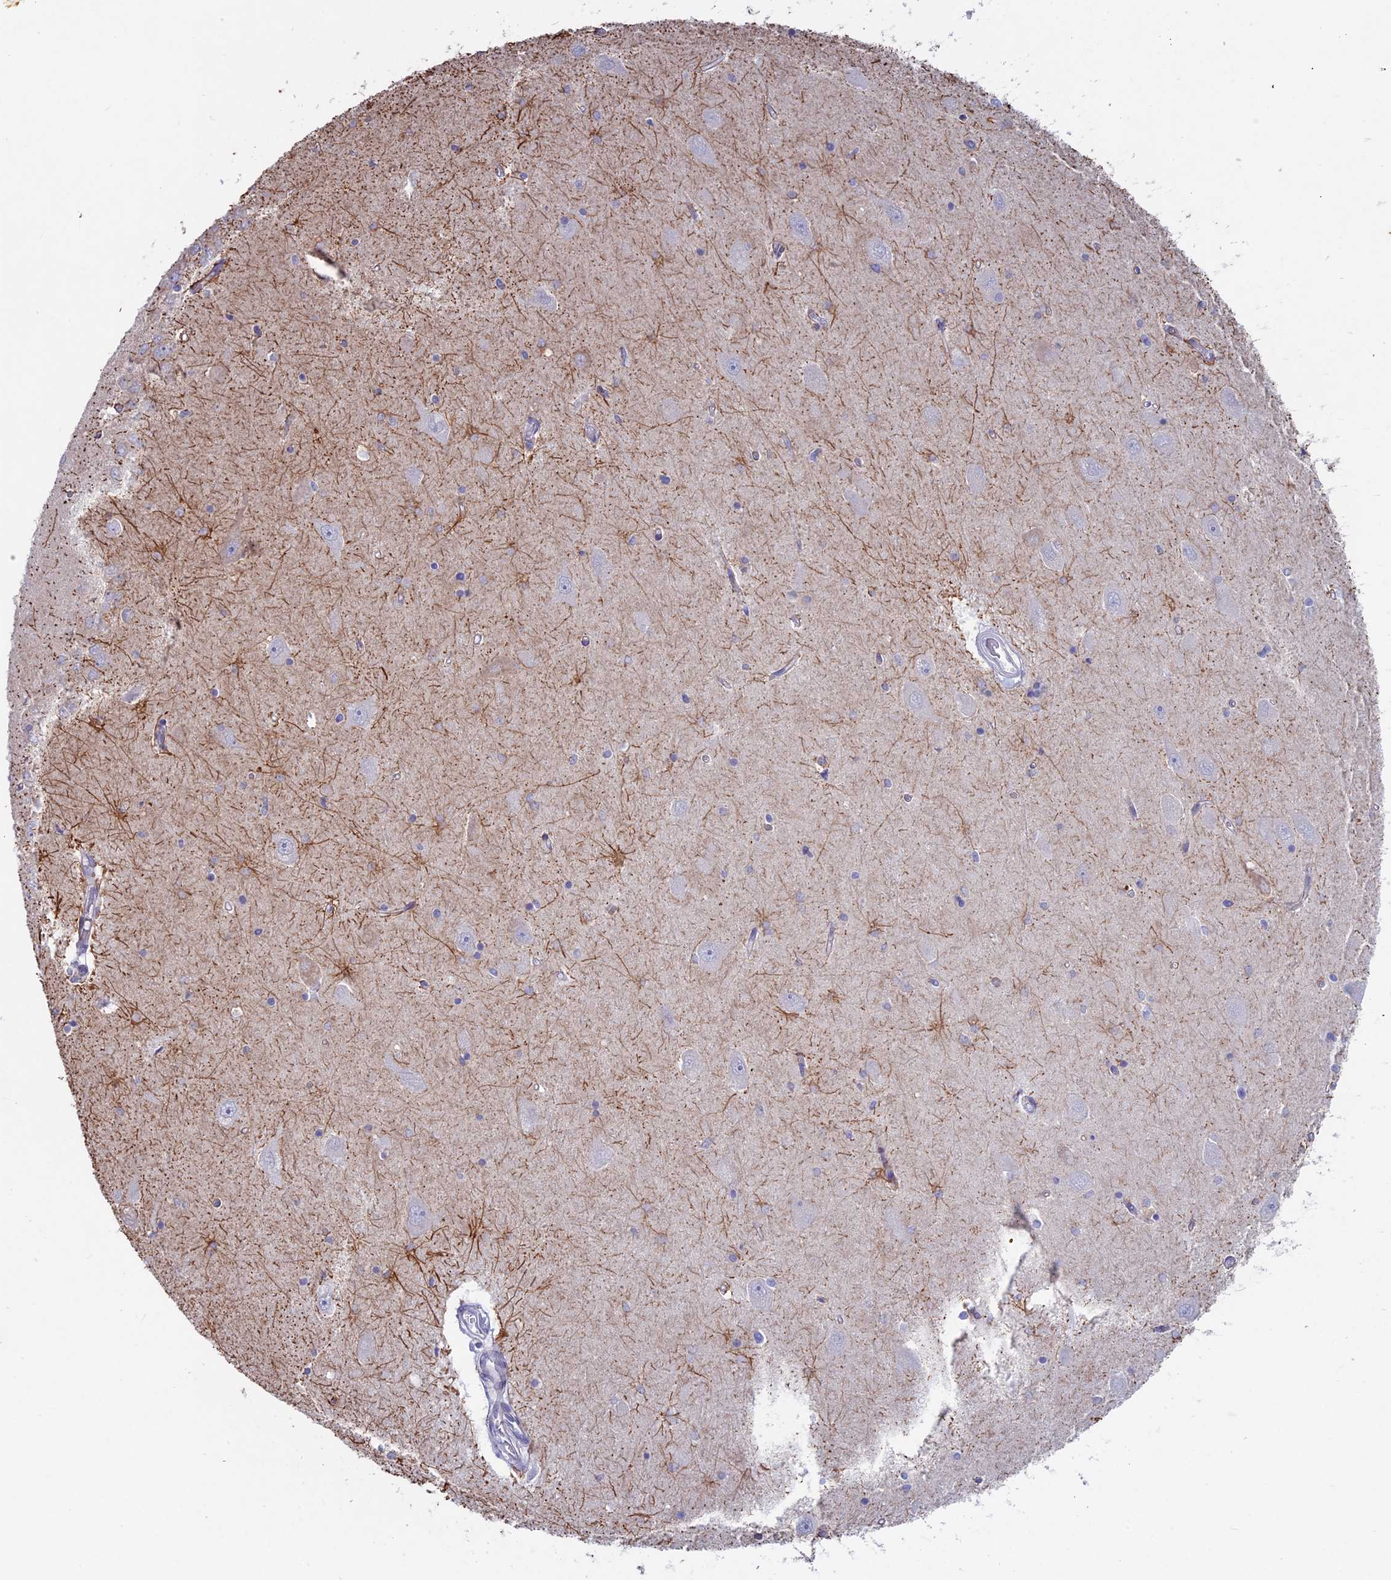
{"staining": {"intensity": "strong", "quantity": "<25%", "location": "cytoplasmic/membranous"}, "tissue": "hippocampus", "cell_type": "Glial cells", "image_type": "normal", "snomed": [{"axis": "morphology", "description": "Normal tissue, NOS"}, {"axis": "topography", "description": "Hippocampus"}], "caption": "Human hippocampus stained with a brown dye exhibits strong cytoplasmic/membranous positive expression in about <25% of glial cells.", "gene": "MYO5B", "patient": {"sex": "male", "age": 45}}